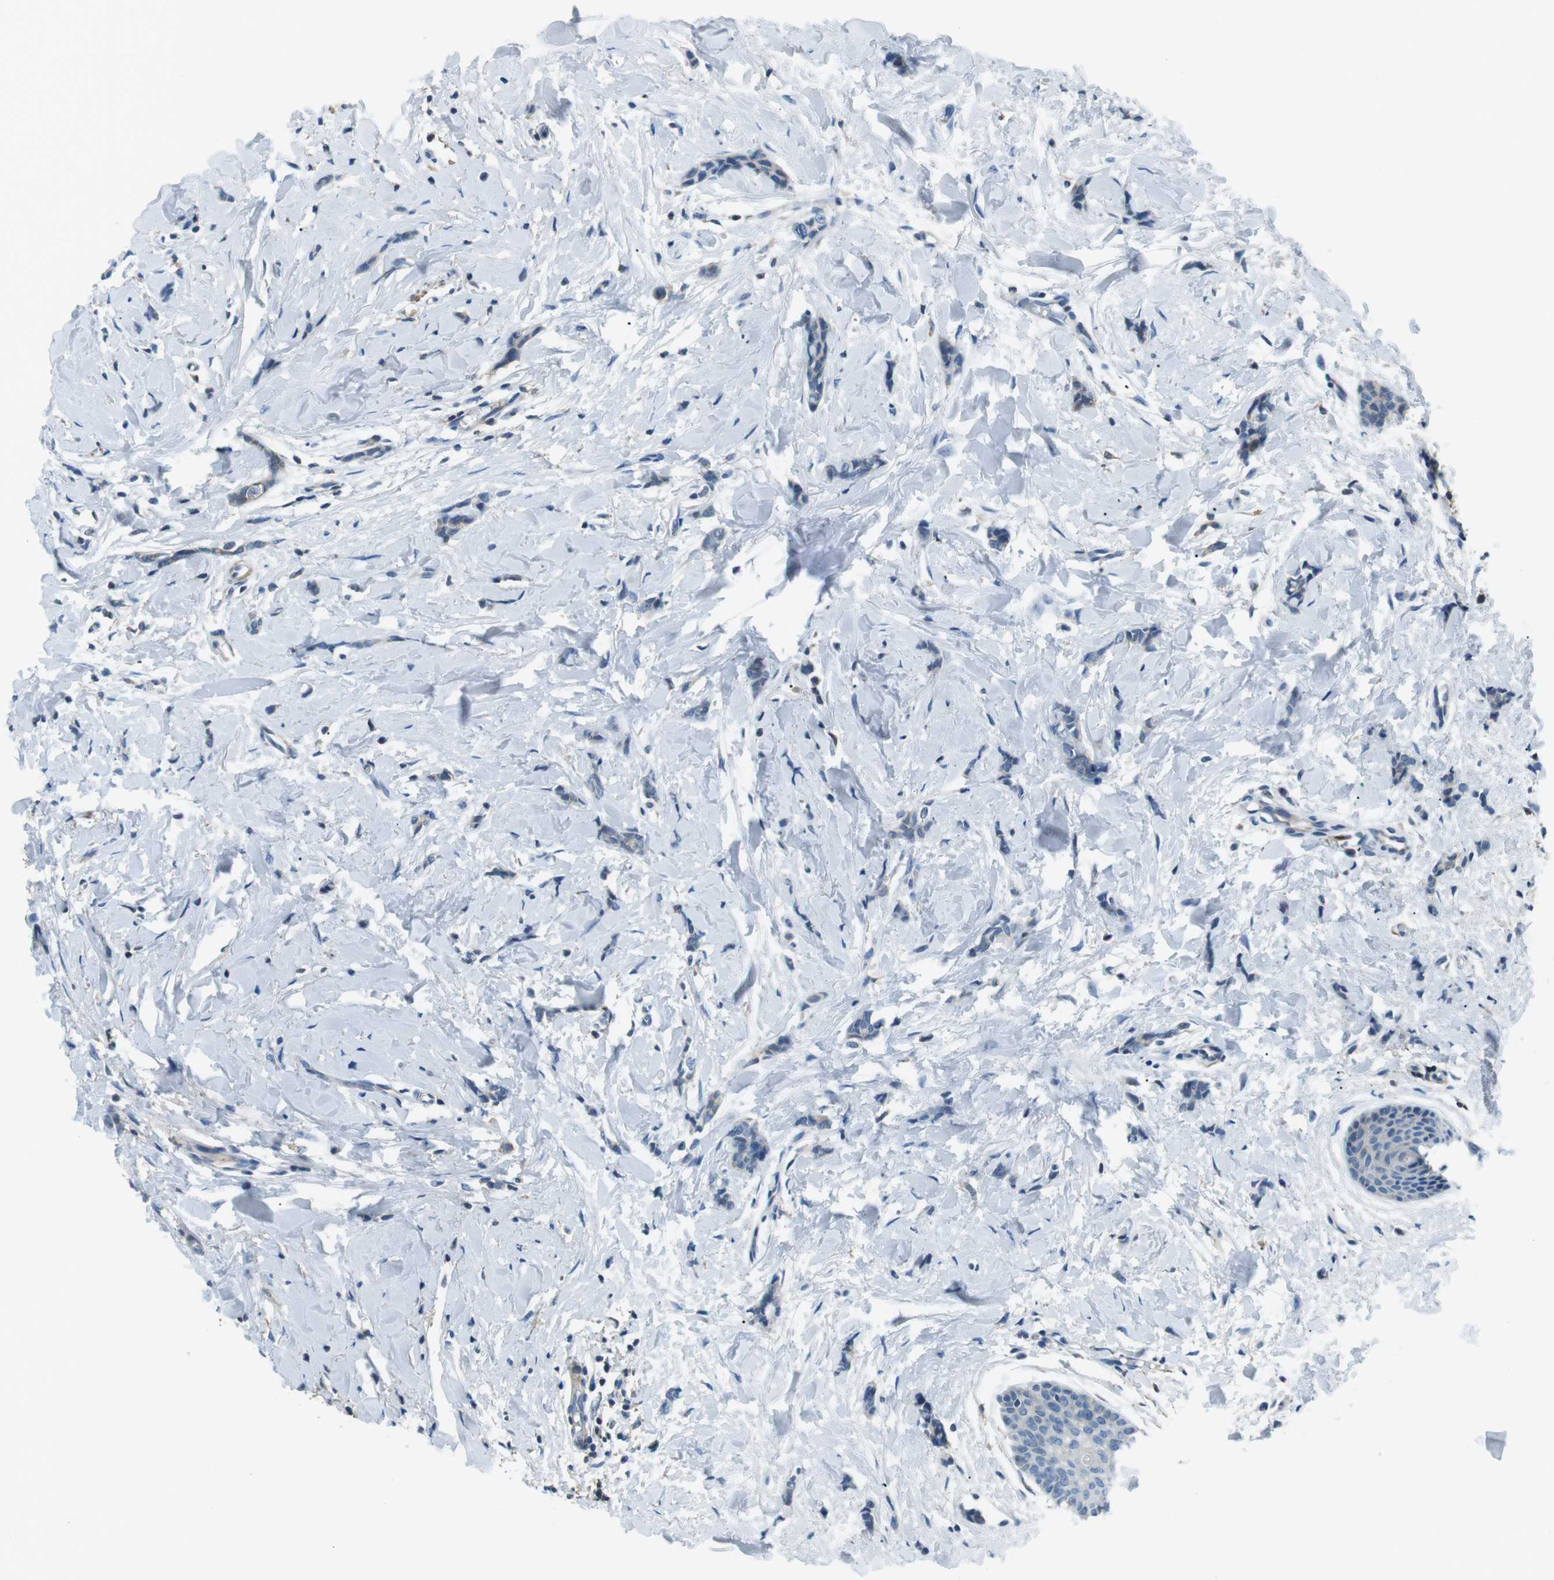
{"staining": {"intensity": "negative", "quantity": "none", "location": "none"}, "tissue": "breast cancer", "cell_type": "Tumor cells", "image_type": "cancer", "snomed": [{"axis": "morphology", "description": "Lobular carcinoma"}, {"axis": "topography", "description": "Skin"}, {"axis": "topography", "description": "Breast"}], "caption": "Protein analysis of breast cancer (lobular carcinoma) displays no significant staining in tumor cells.", "gene": "ARVCF", "patient": {"sex": "female", "age": 46}}